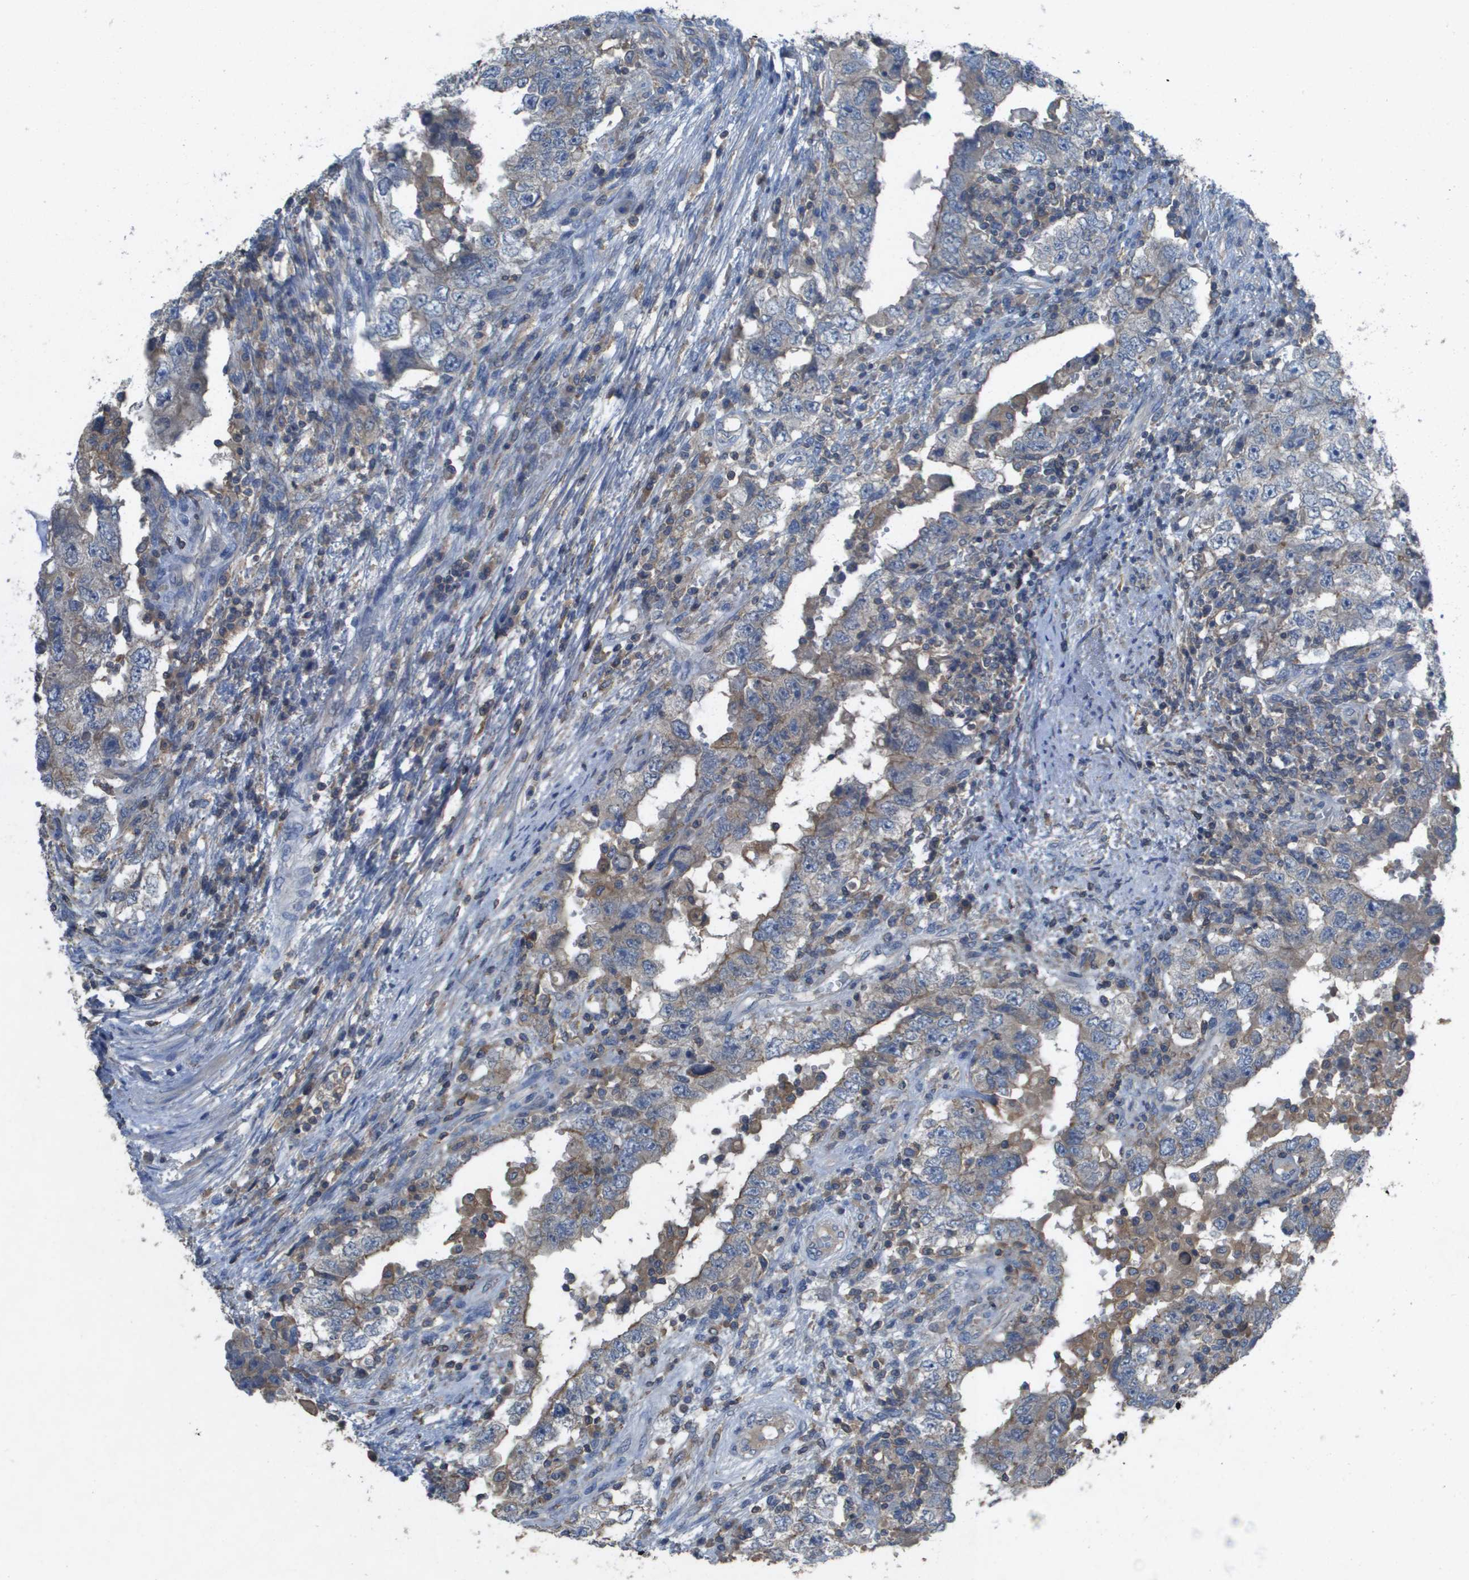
{"staining": {"intensity": "weak", "quantity": "<25%", "location": "cytoplasmic/membranous"}, "tissue": "testis cancer", "cell_type": "Tumor cells", "image_type": "cancer", "snomed": [{"axis": "morphology", "description": "Carcinoma, Embryonal, NOS"}, {"axis": "topography", "description": "Testis"}], "caption": "Tumor cells are negative for protein expression in human embryonal carcinoma (testis).", "gene": "CLCA4", "patient": {"sex": "male", "age": 26}}